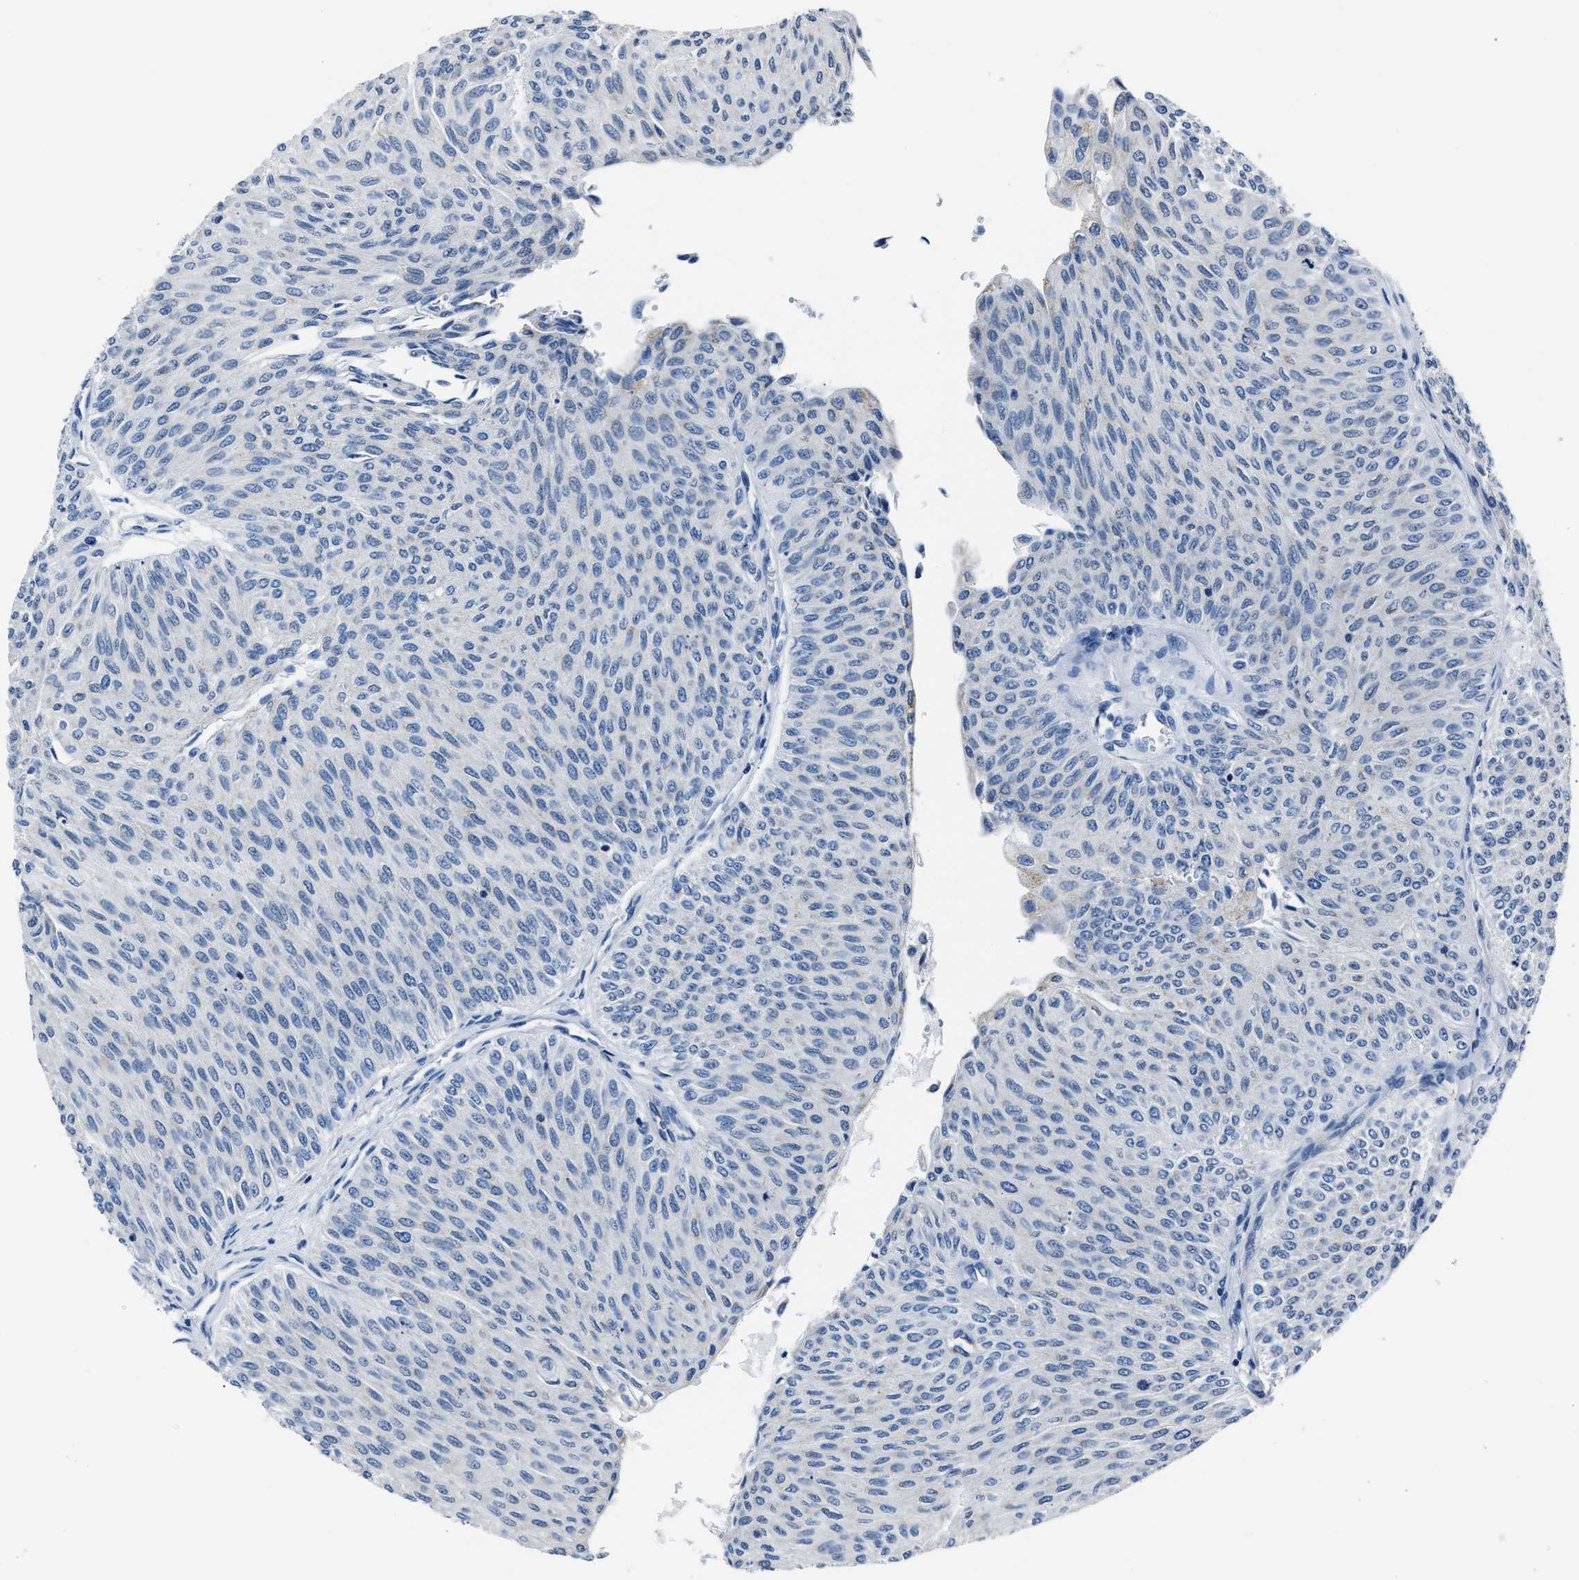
{"staining": {"intensity": "negative", "quantity": "none", "location": "none"}, "tissue": "urothelial cancer", "cell_type": "Tumor cells", "image_type": "cancer", "snomed": [{"axis": "morphology", "description": "Urothelial carcinoma, Low grade"}, {"axis": "topography", "description": "Urinary bladder"}], "caption": "A high-resolution image shows immunohistochemistry staining of low-grade urothelial carcinoma, which displays no significant positivity in tumor cells.", "gene": "AMACR", "patient": {"sex": "male", "age": 78}}